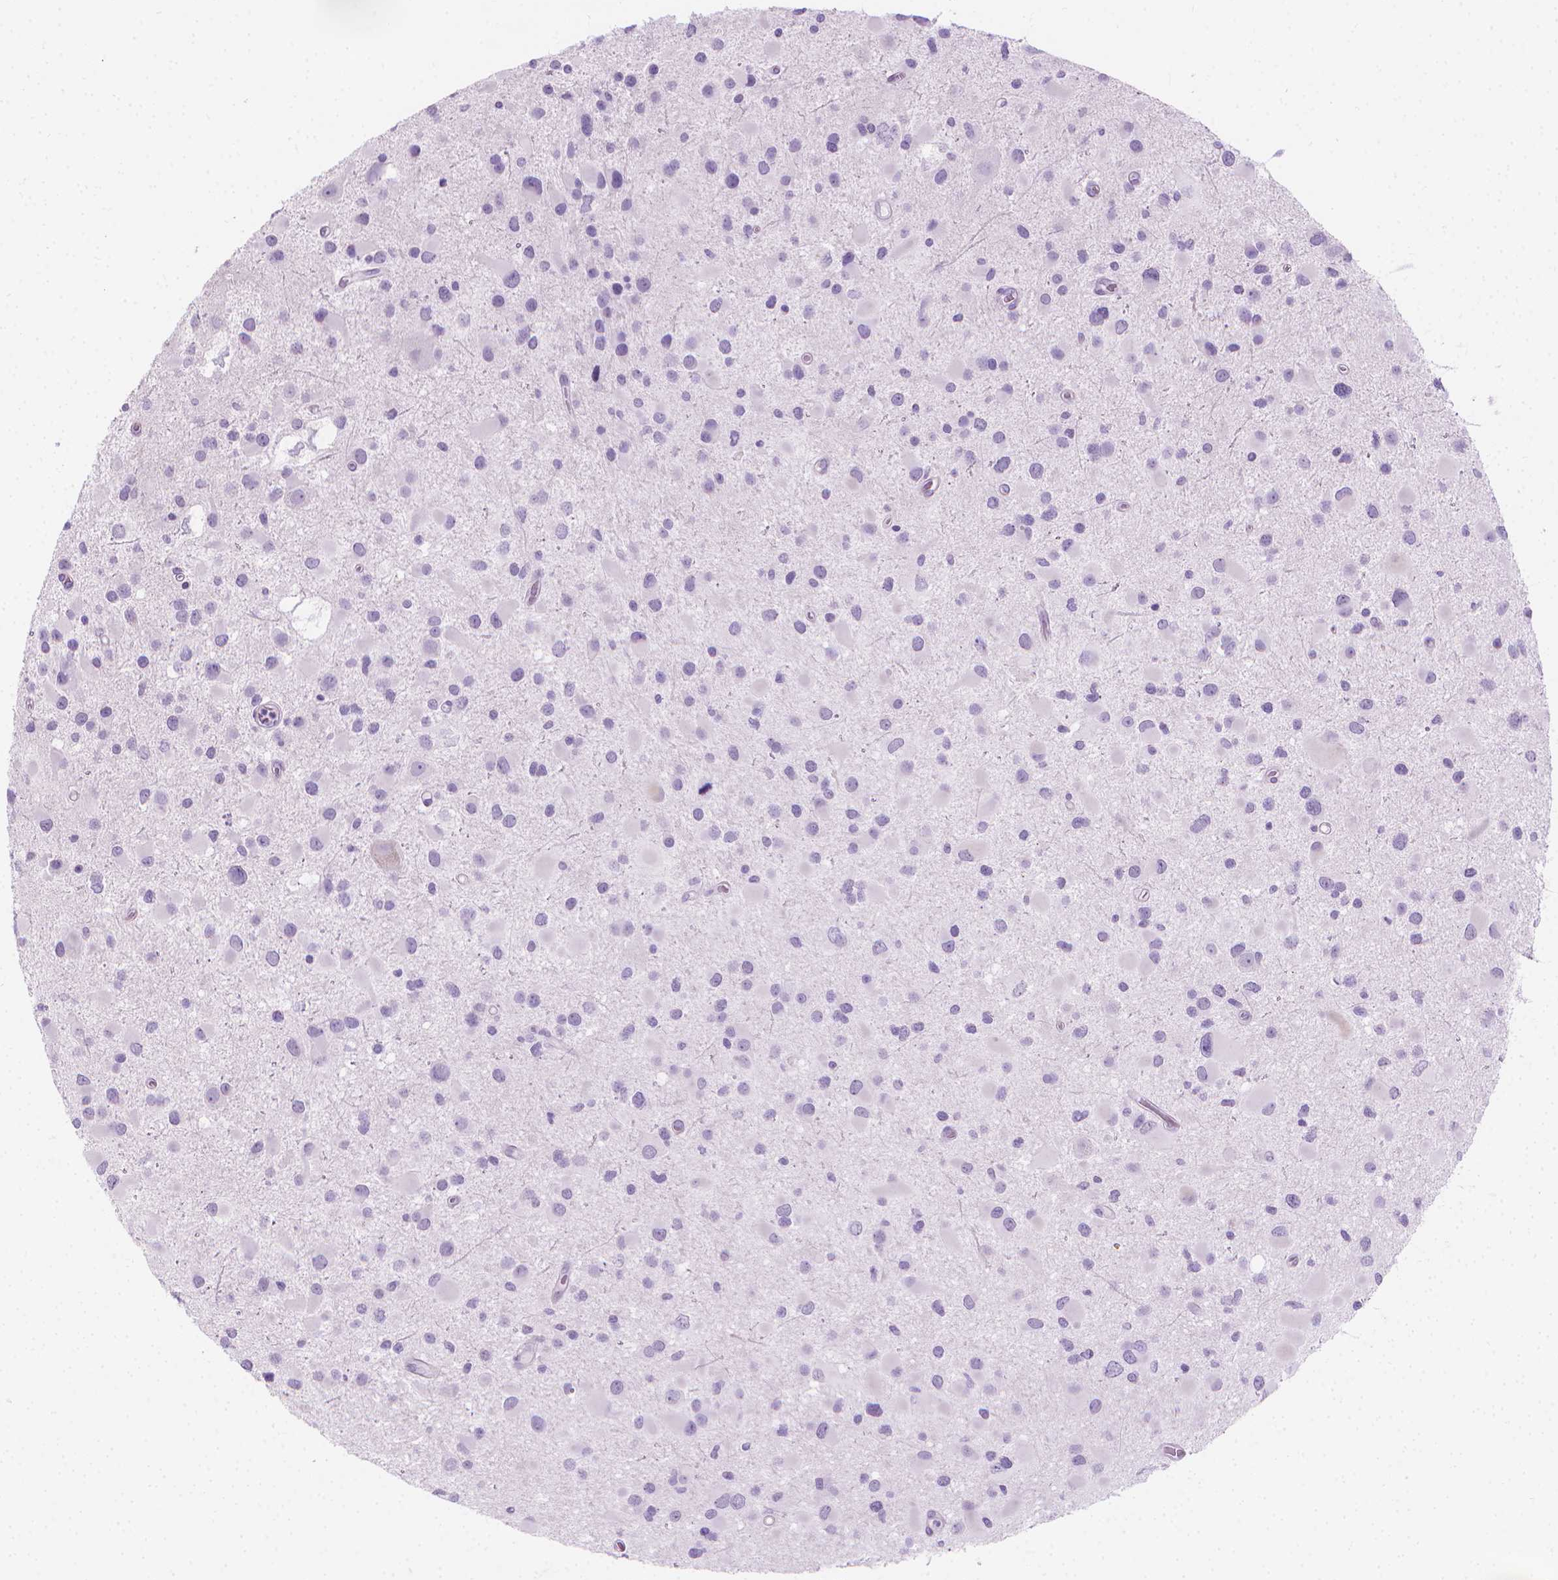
{"staining": {"intensity": "negative", "quantity": "none", "location": "none"}, "tissue": "glioma", "cell_type": "Tumor cells", "image_type": "cancer", "snomed": [{"axis": "morphology", "description": "Glioma, malignant, Low grade"}, {"axis": "topography", "description": "Brain"}], "caption": "Immunohistochemistry image of human malignant low-grade glioma stained for a protein (brown), which displays no expression in tumor cells.", "gene": "CFAP52", "patient": {"sex": "female", "age": 32}}